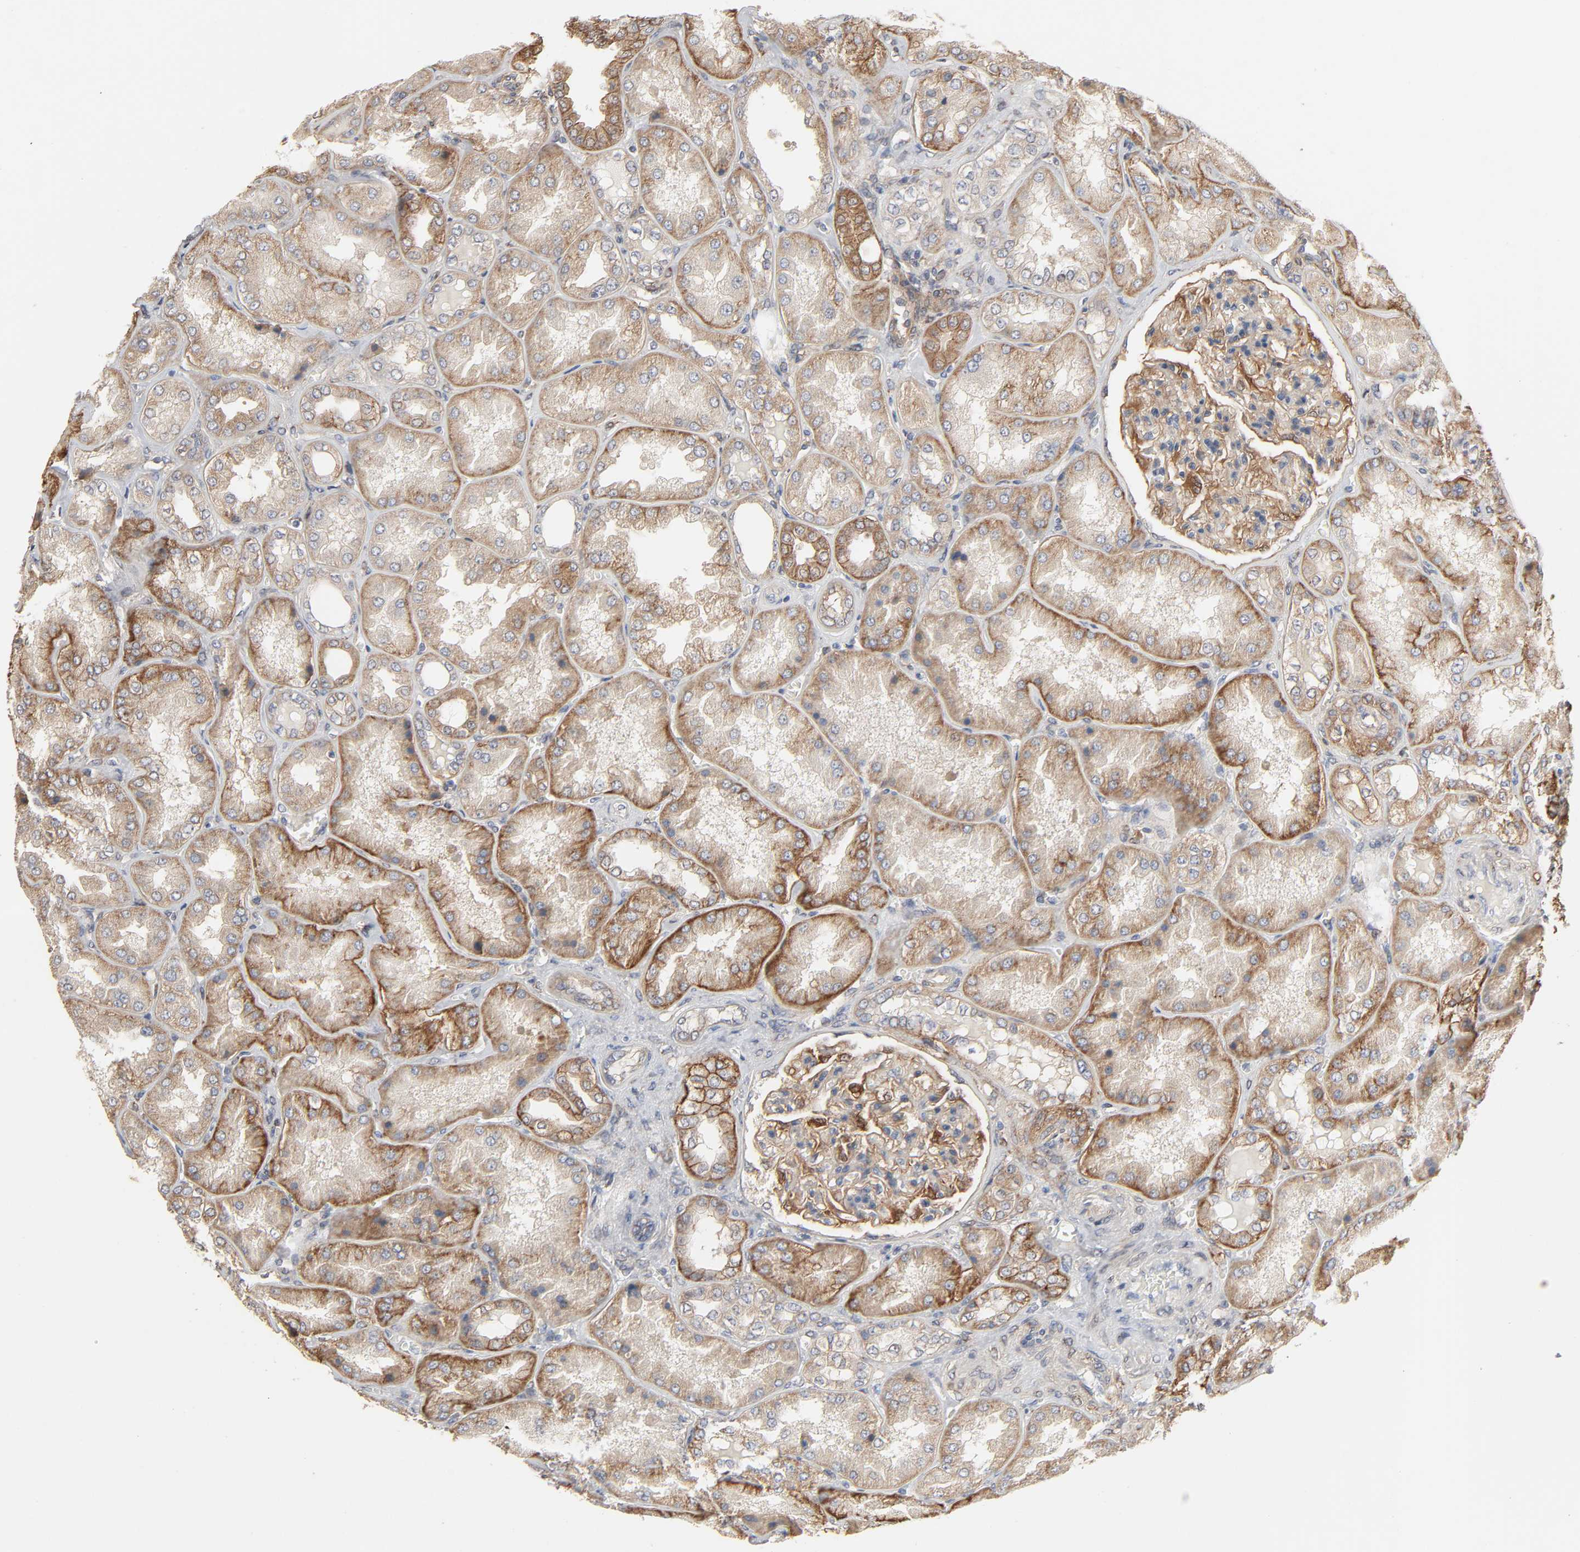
{"staining": {"intensity": "moderate", "quantity": "25%-75%", "location": "cytoplasmic/membranous"}, "tissue": "kidney", "cell_type": "Cells in glomeruli", "image_type": "normal", "snomed": [{"axis": "morphology", "description": "Normal tissue, NOS"}, {"axis": "topography", "description": "Kidney"}], "caption": "Brown immunohistochemical staining in normal human kidney demonstrates moderate cytoplasmic/membranous positivity in about 25%-75% of cells in glomeruli. (DAB = brown stain, brightfield microscopy at high magnification).", "gene": "NDRG2", "patient": {"sex": "female", "age": 56}}